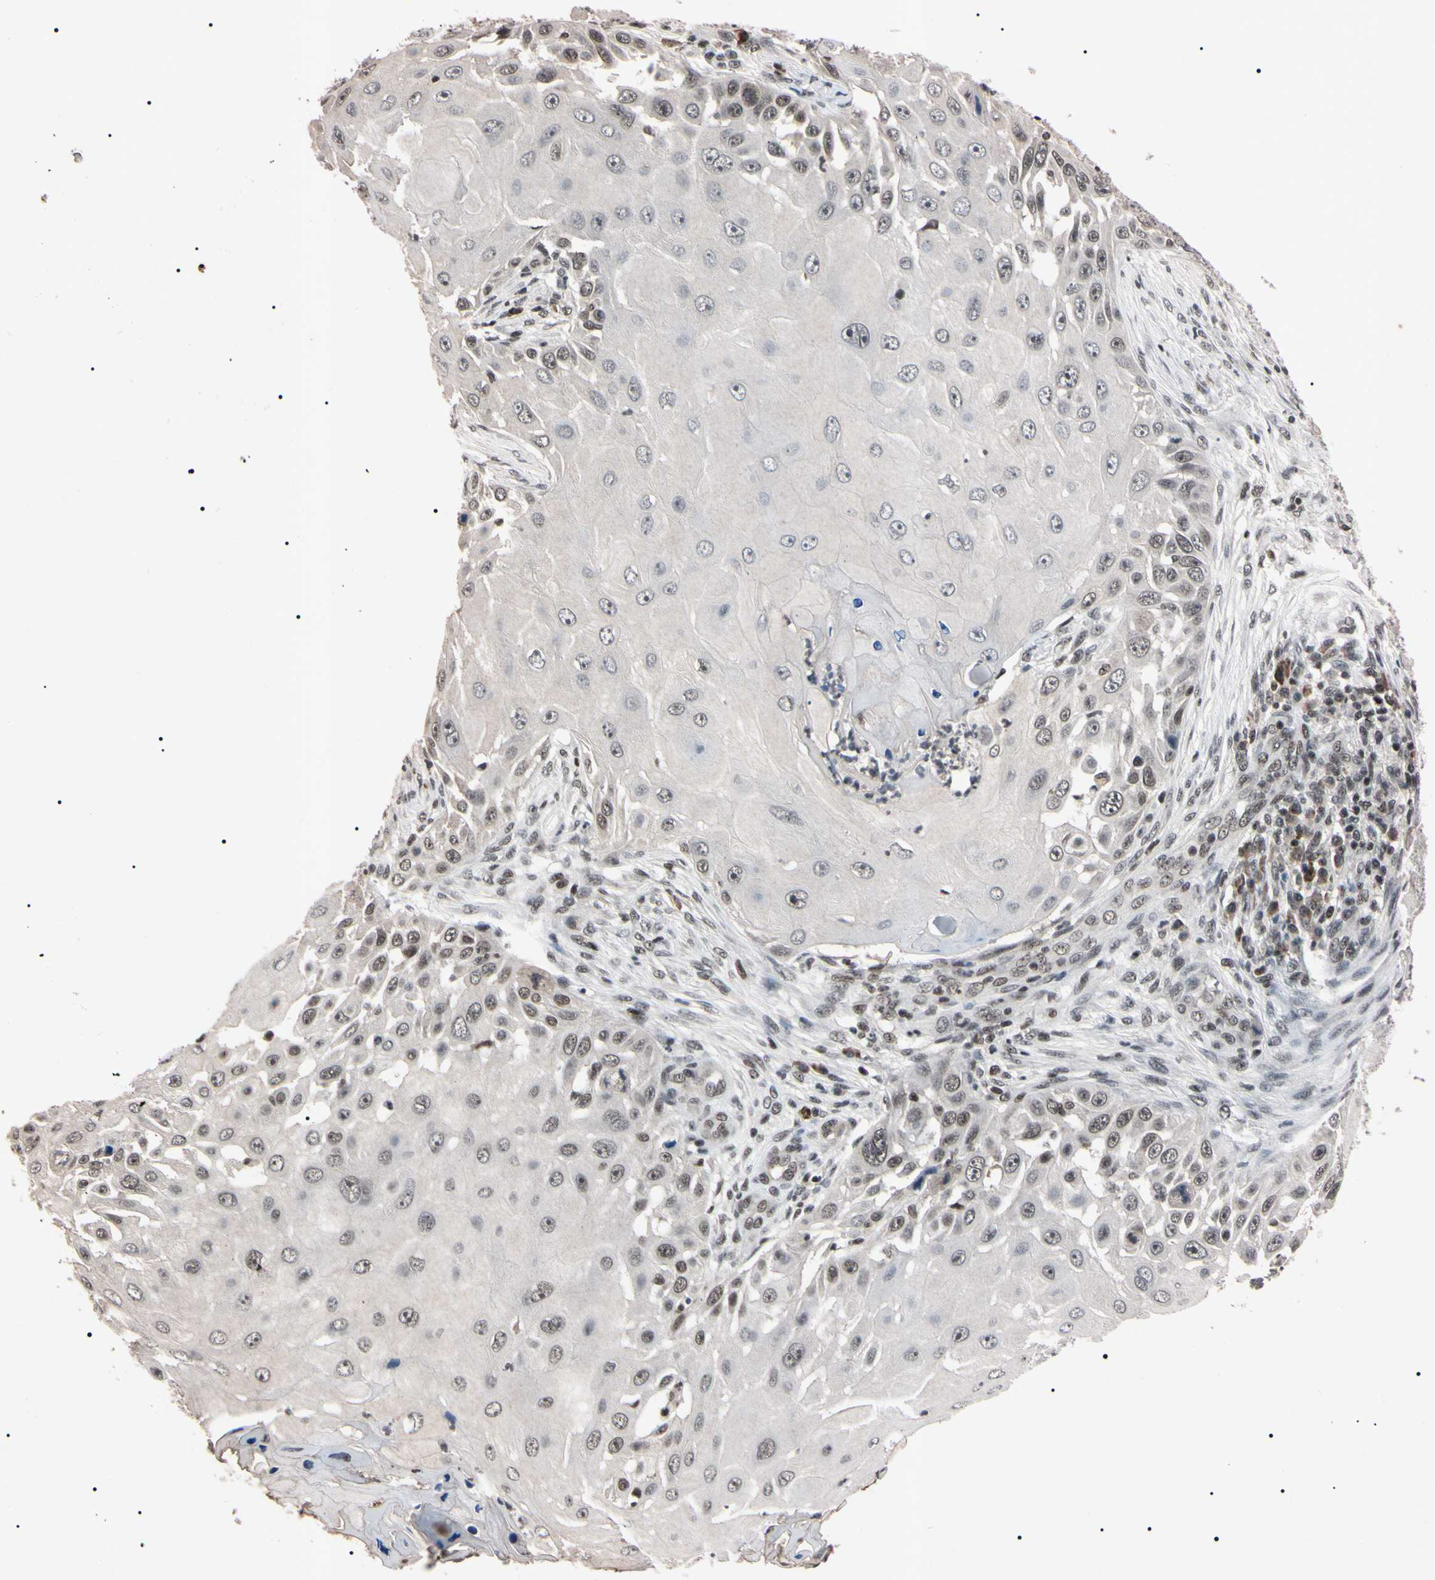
{"staining": {"intensity": "negative", "quantity": "none", "location": "none"}, "tissue": "skin cancer", "cell_type": "Tumor cells", "image_type": "cancer", "snomed": [{"axis": "morphology", "description": "Squamous cell carcinoma, NOS"}, {"axis": "topography", "description": "Skin"}], "caption": "Tumor cells show no significant expression in skin cancer (squamous cell carcinoma).", "gene": "YY1", "patient": {"sex": "female", "age": 44}}